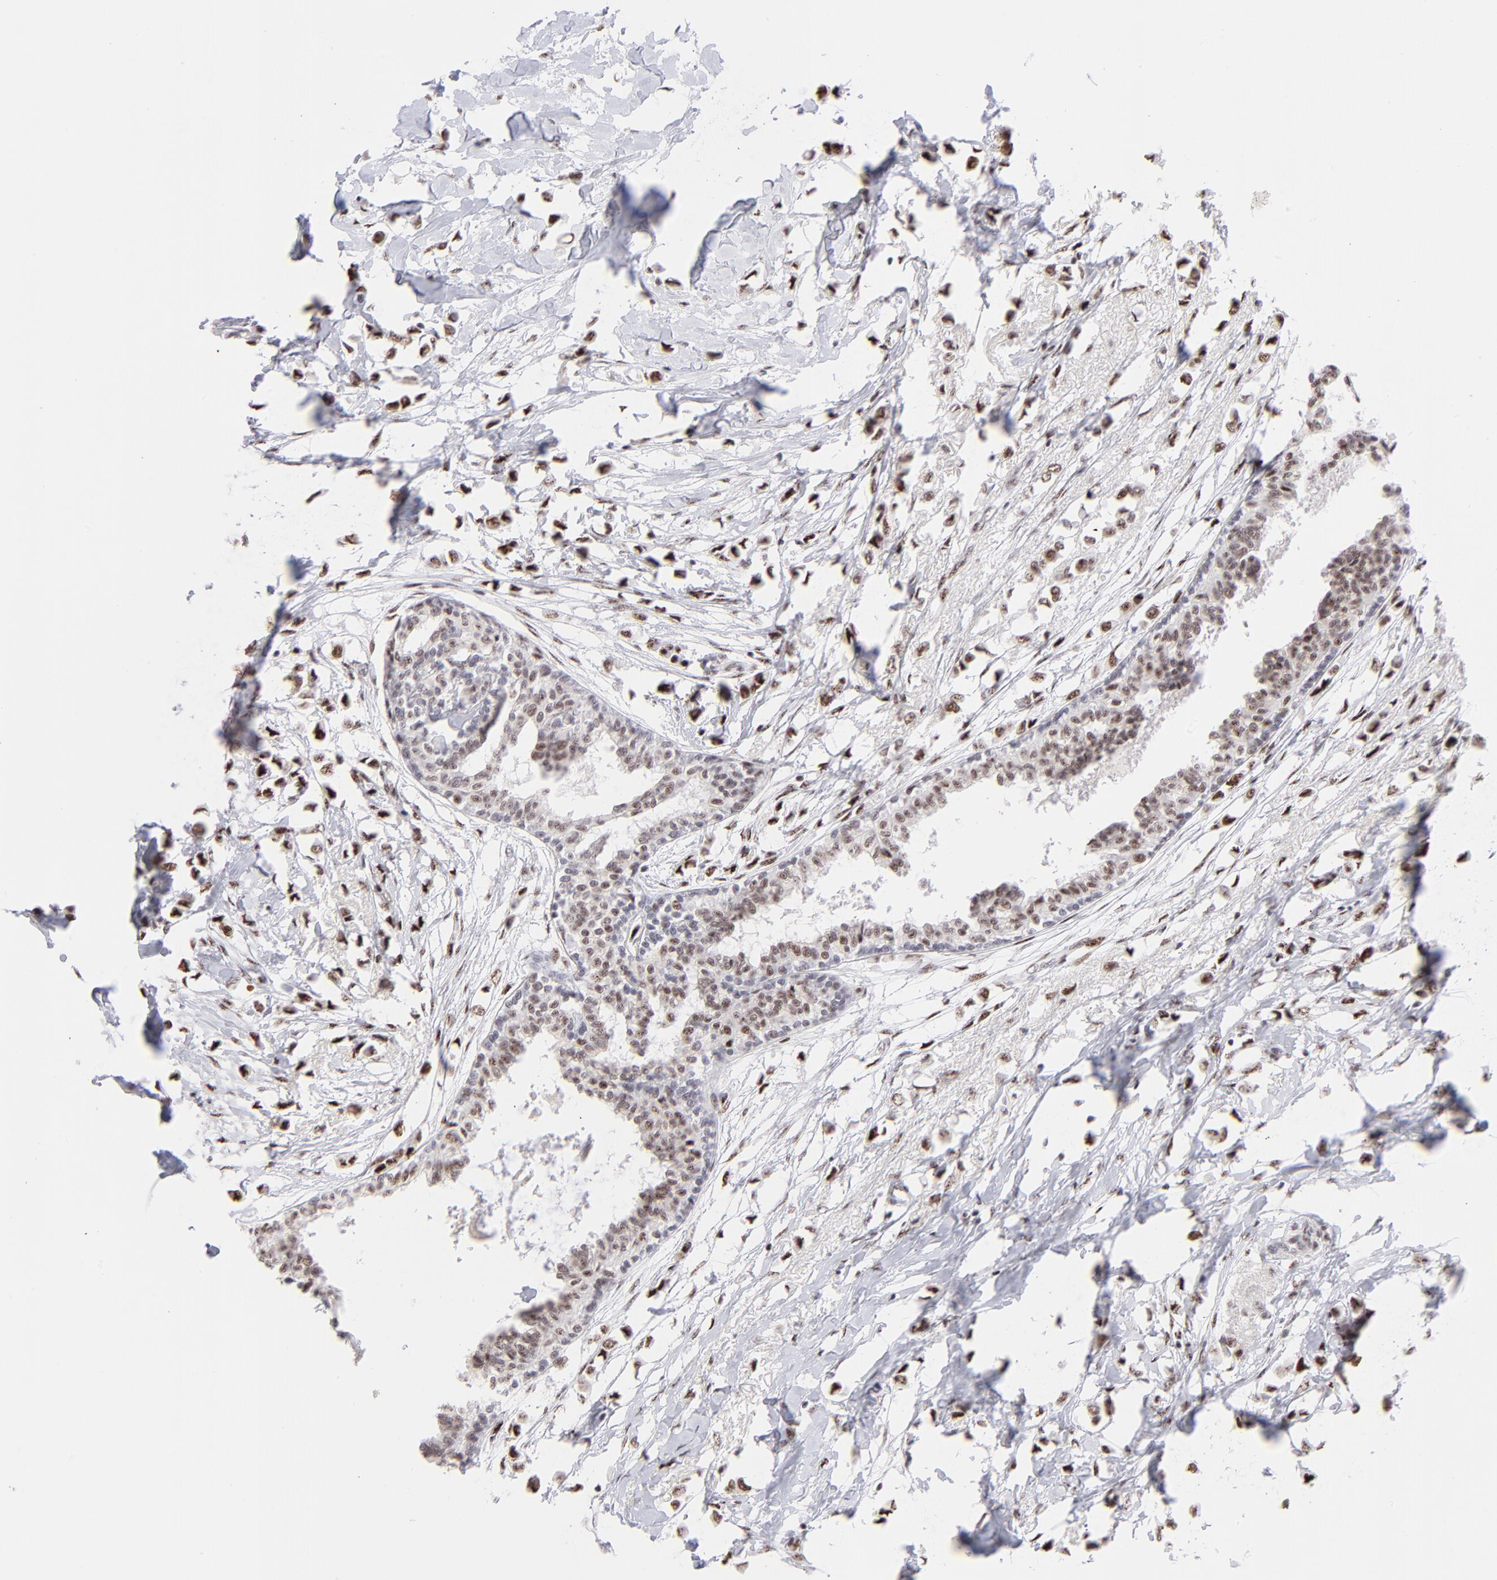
{"staining": {"intensity": "moderate", "quantity": ">75%", "location": "nuclear"}, "tissue": "breast cancer", "cell_type": "Tumor cells", "image_type": "cancer", "snomed": [{"axis": "morphology", "description": "Lobular carcinoma"}, {"axis": "topography", "description": "Breast"}], "caption": "Immunohistochemistry (DAB (3,3'-diaminobenzidine)) staining of human breast cancer (lobular carcinoma) displays moderate nuclear protein expression in approximately >75% of tumor cells. The staining is performed using DAB brown chromogen to label protein expression. The nuclei are counter-stained blue using hematoxylin.", "gene": "CDC25C", "patient": {"sex": "female", "age": 51}}